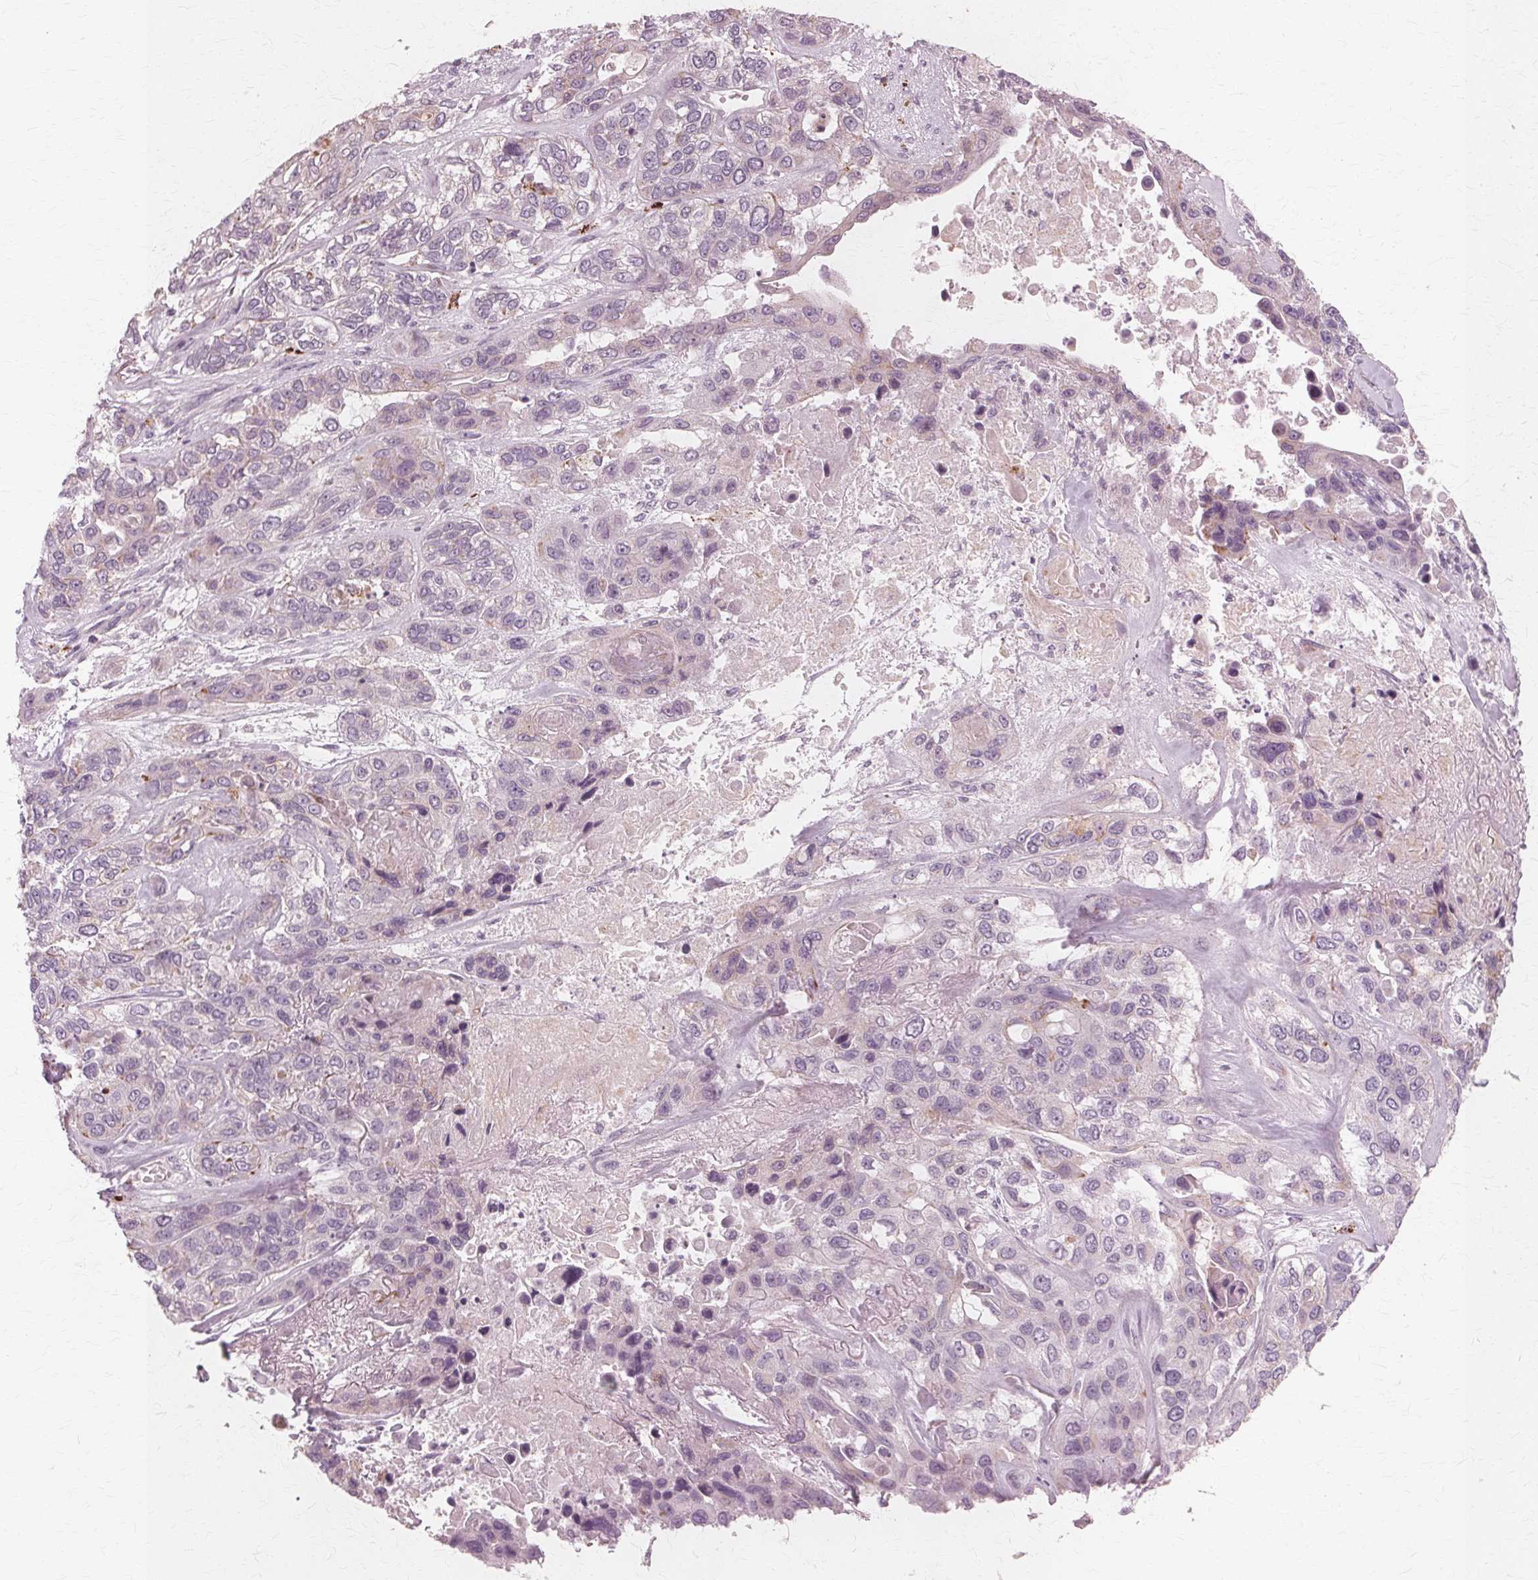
{"staining": {"intensity": "negative", "quantity": "none", "location": "none"}, "tissue": "lung cancer", "cell_type": "Tumor cells", "image_type": "cancer", "snomed": [{"axis": "morphology", "description": "Squamous cell carcinoma, NOS"}, {"axis": "topography", "description": "Lung"}], "caption": "Immunohistochemistry (IHC) image of neoplastic tissue: human lung cancer (squamous cell carcinoma) stained with DAB (3,3'-diaminobenzidine) reveals no significant protein positivity in tumor cells.", "gene": "DNASE2", "patient": {"sex": "female", "age": 70}}